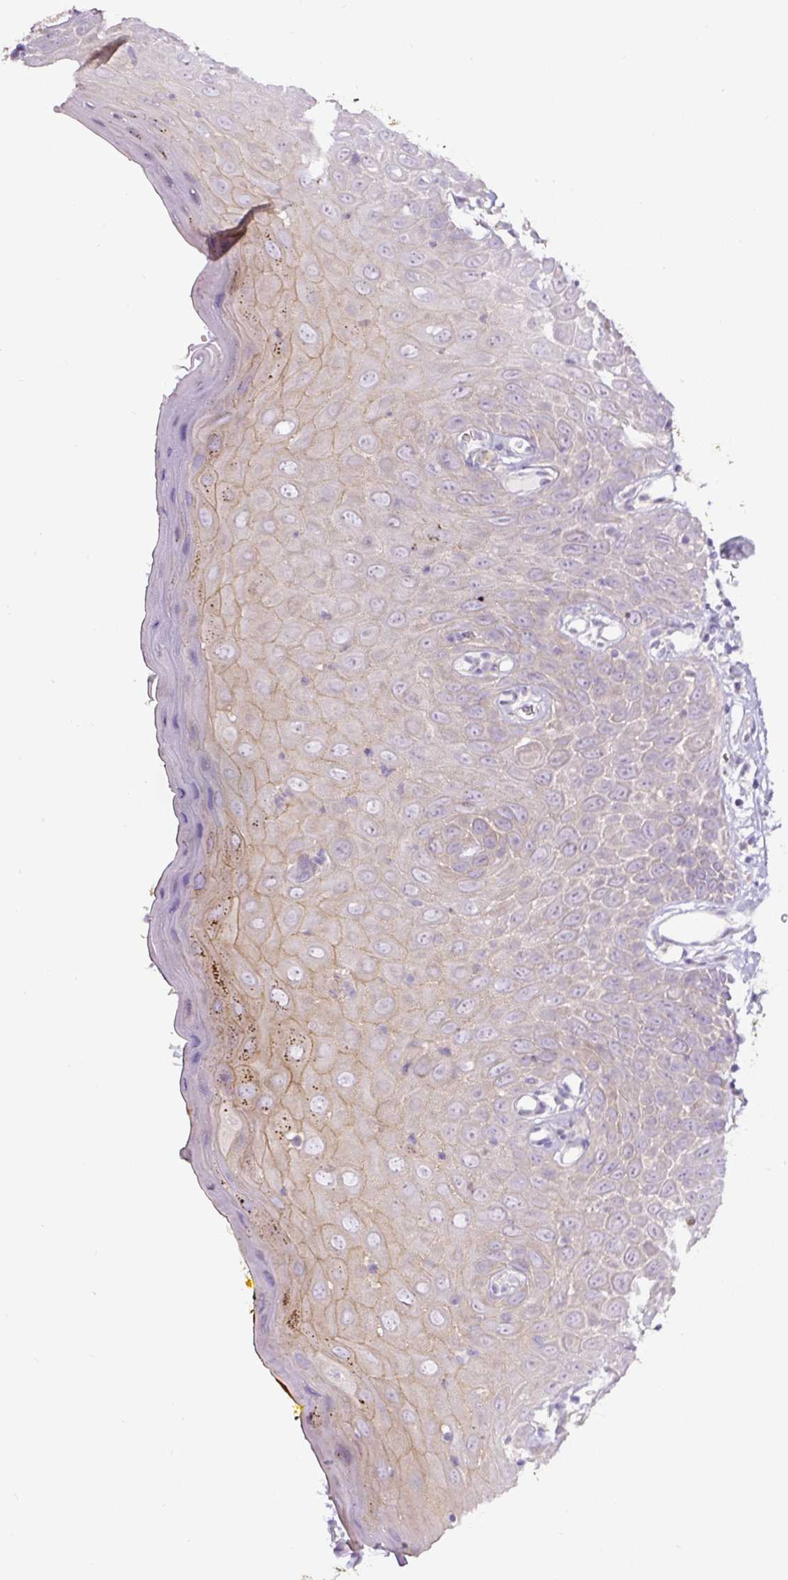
{"staining": {"intensity": "weak", "quantity": "25%-75%", "location": "cytoplasmic/membranous"}, "tissue": "oral mucosa", "cell_type": "Squamous epithelial cells", "image_type": "normal", "snomed": [{"axis": "morphology", "description": "Normal tissue, NOS"}, {"axis": "morphology", "description": "Squamous cell carcinoma, NOS"}, {"axis": "topography", "description": "Oral tissue"}, {"axis": "topography", "description": "Tounge, NOS"}, {"axis": "topography", "description": "Head-Neck"}], "caption": "Immunohistochemistry of normal human oral mucosa demonstrates low levels of weak cytoplasmic/membranous expression in about 25%-75% of squamous epithelial cells. Ihc stains the protein of interest in brown and the nuclei are stained blue.", "gene": "HPS4", "patient": {"sex": "male", "age": 76}}